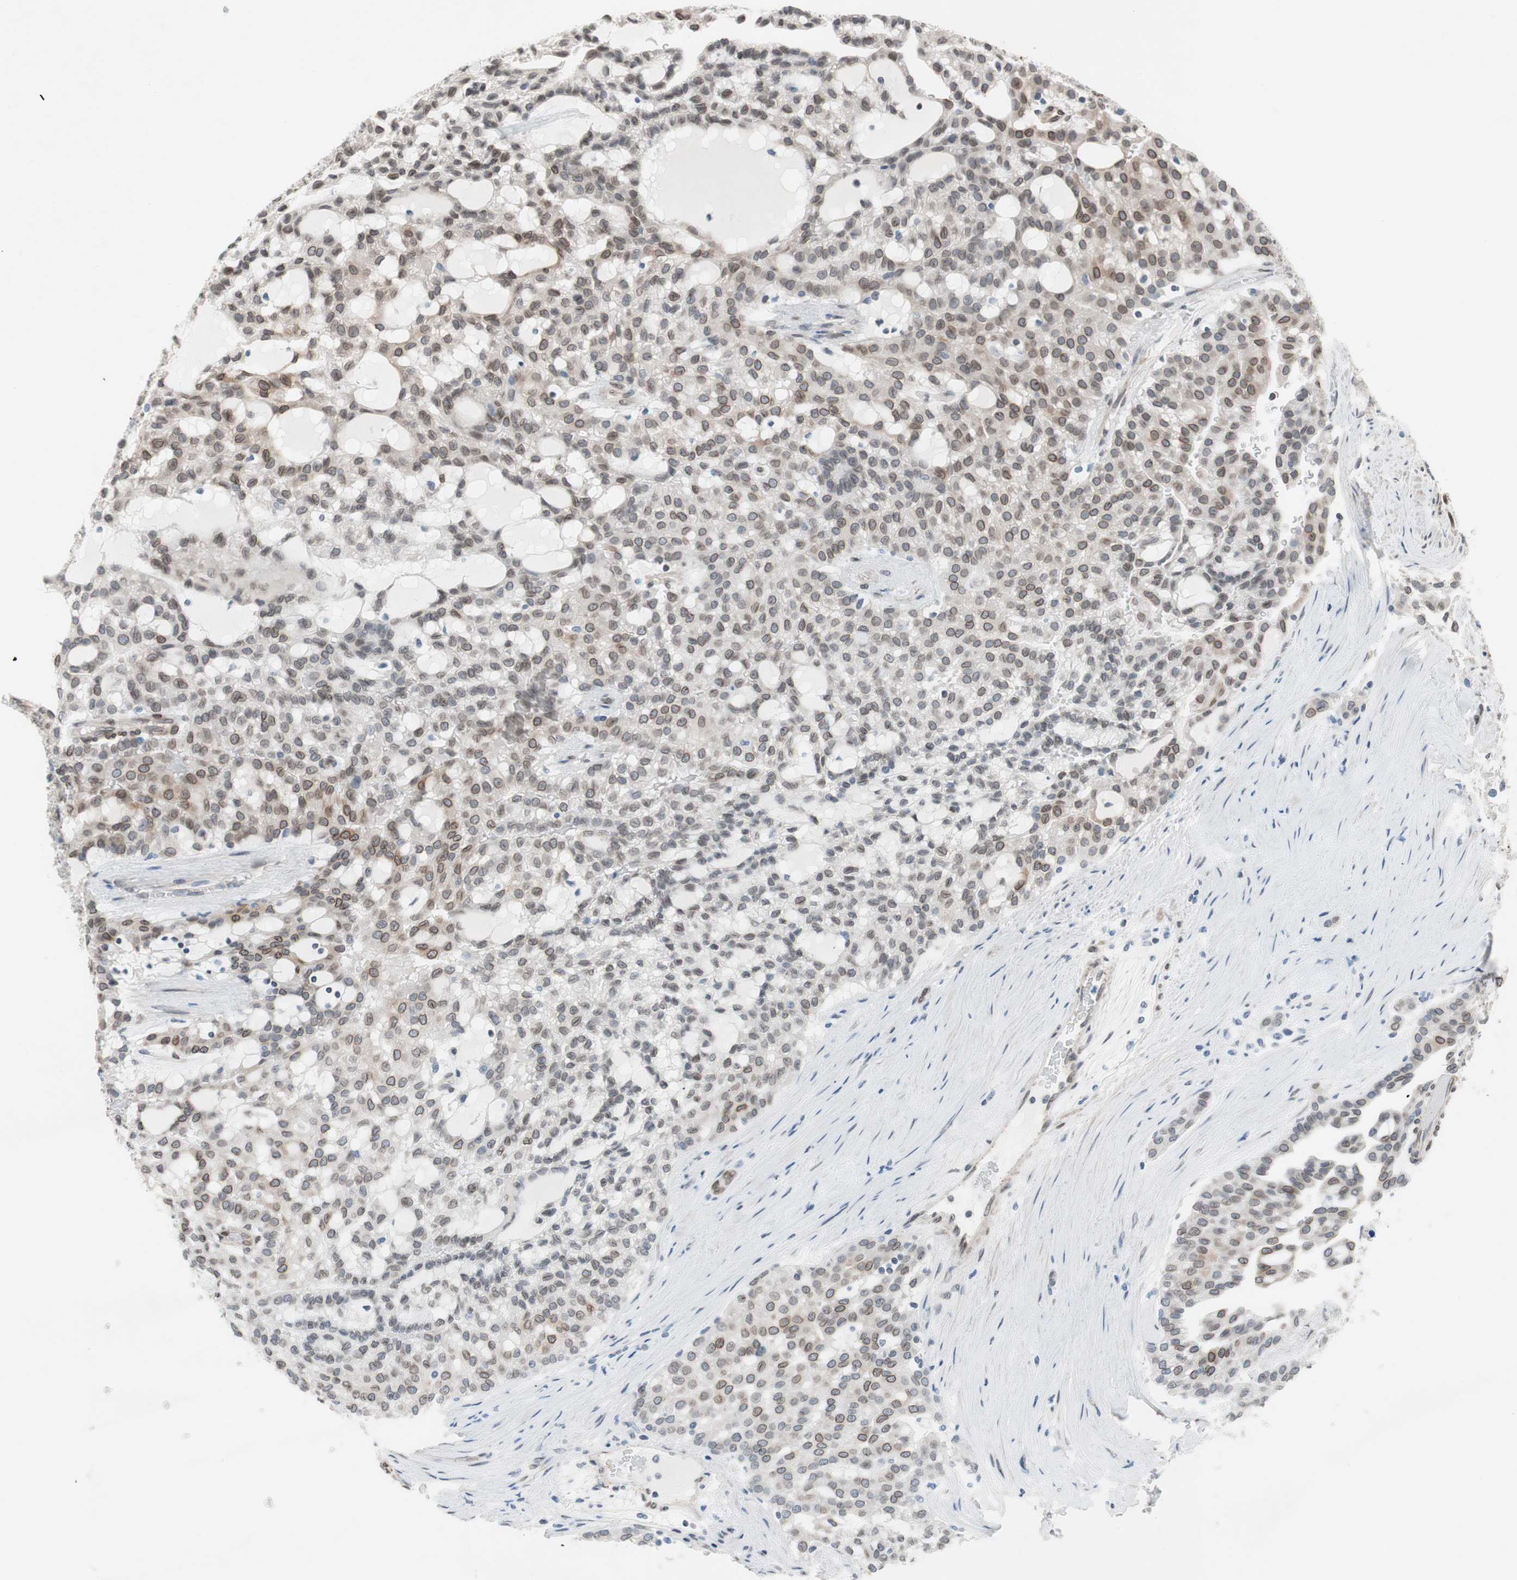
{"staining": {"intensity": "moderate", "quantity": ">75%", "location": "cytoplasmic/membranous,nuclear"}, "tissue": "renal cancer", "cell_type": "Tumor cells", "image_type": "cancer", "snomed": [{"axis": "morphology", "description": "Adenocarcinoma, NOS"}, {"axis": "topography", "description": "Kidney"}], "caption": "This is an image of immunohistochemistry (IHC) staining of renal cancer (adenocarcinoma), which shows moderate expression in the cytoplasmic/membranous and nuclear of tumor cells.", "gene": "ARNT2", "patient": {"sex": "male", "age": 63}}